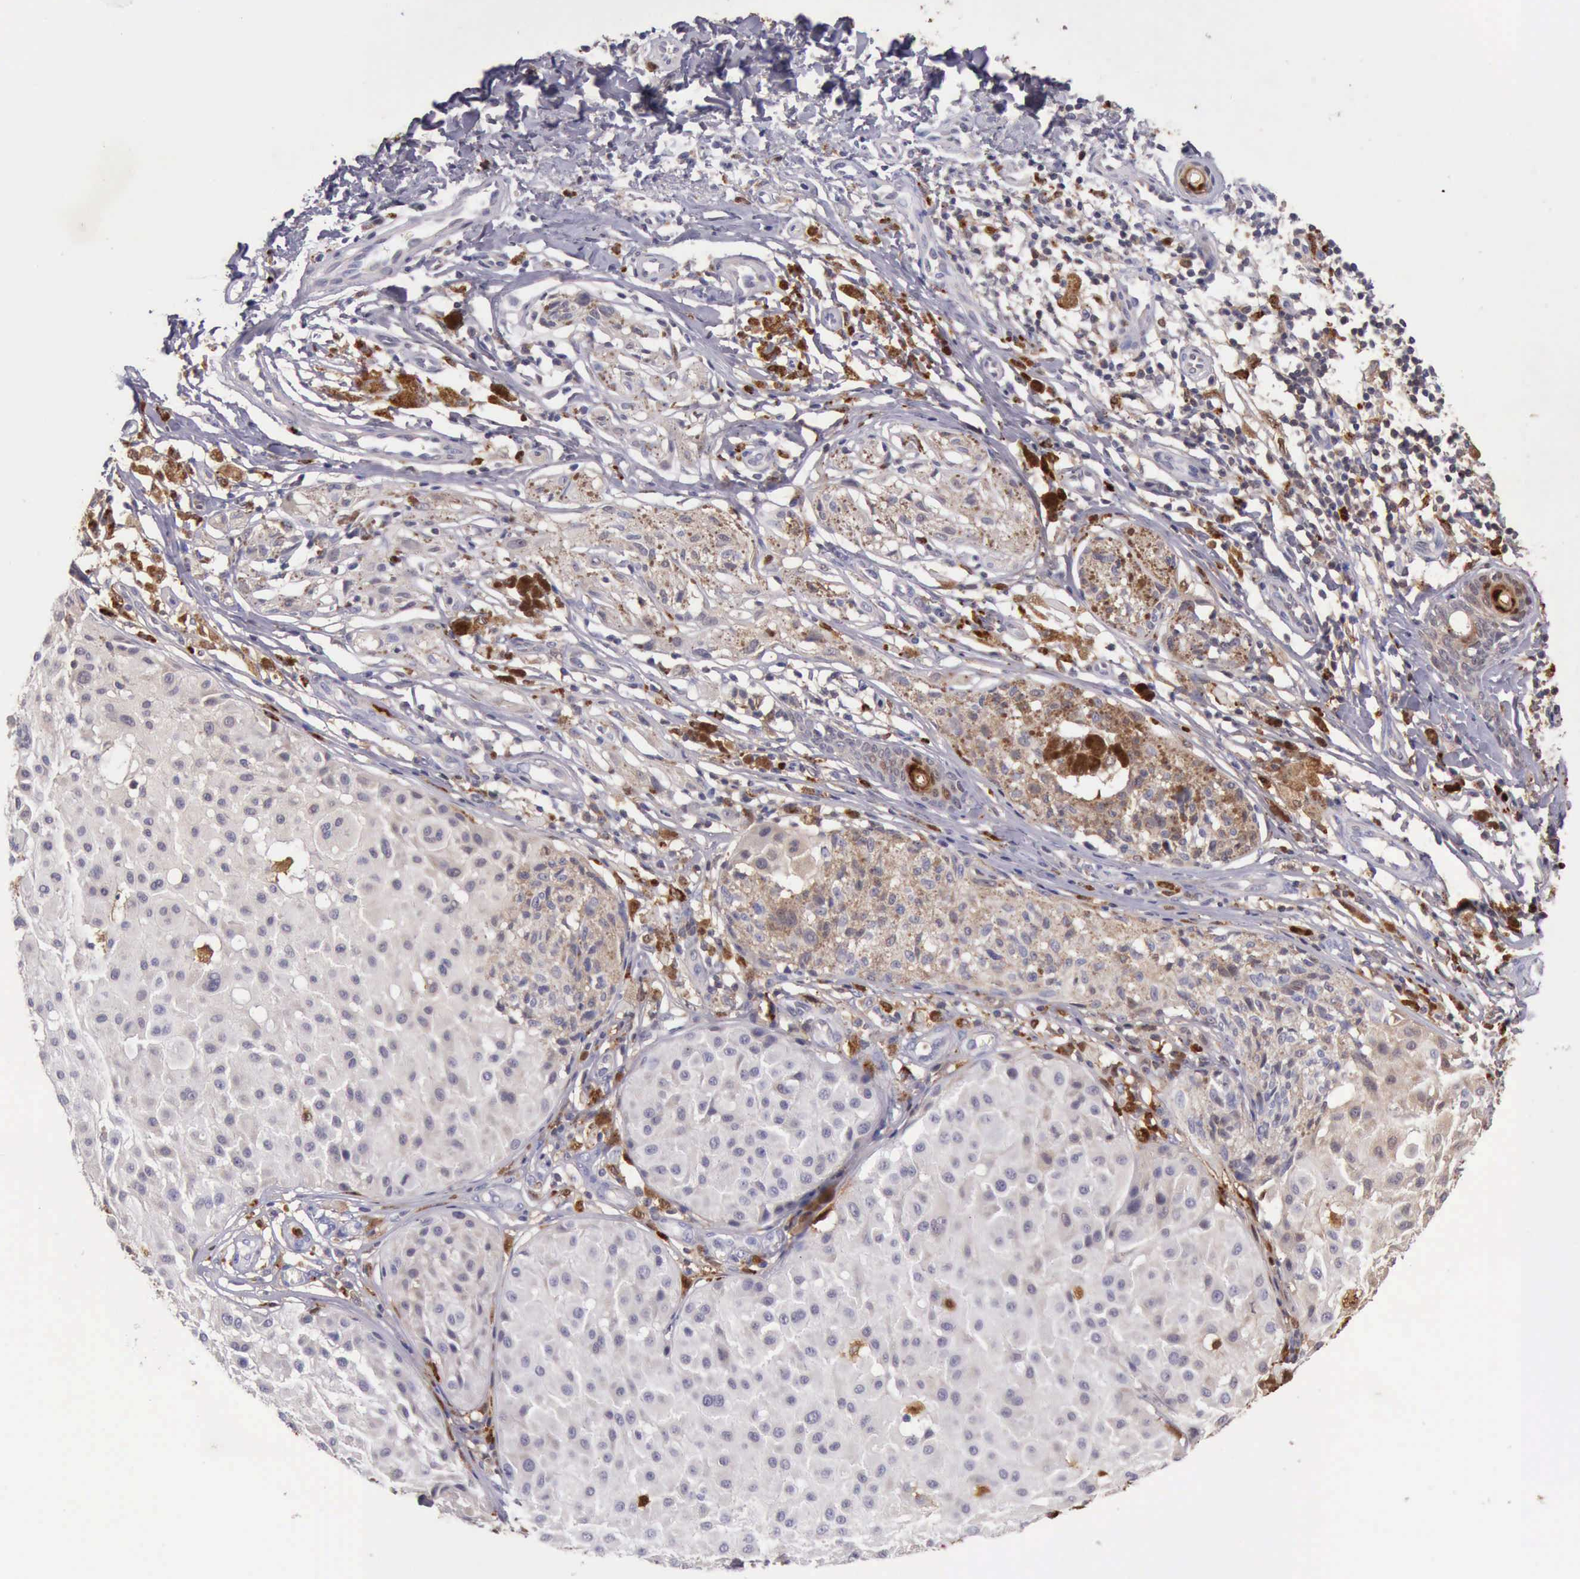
{"staining": {"intensity": "negative", "quantity": "none", "location": "none"}, "tissue": "melanoma", "cell_type": "Tumor cells", "image_type": "cancer", "snomed": [{"axis": "morphology", "description": "Malignant melanoma, NOS"}, {"axis": "topography", "description": "Skin"}], "caption": "The histopathology image shows no significant positivity in tumor cells of melanoma.", "gene": "CSTA", "patient": {"sex": "male", "age": 36}}